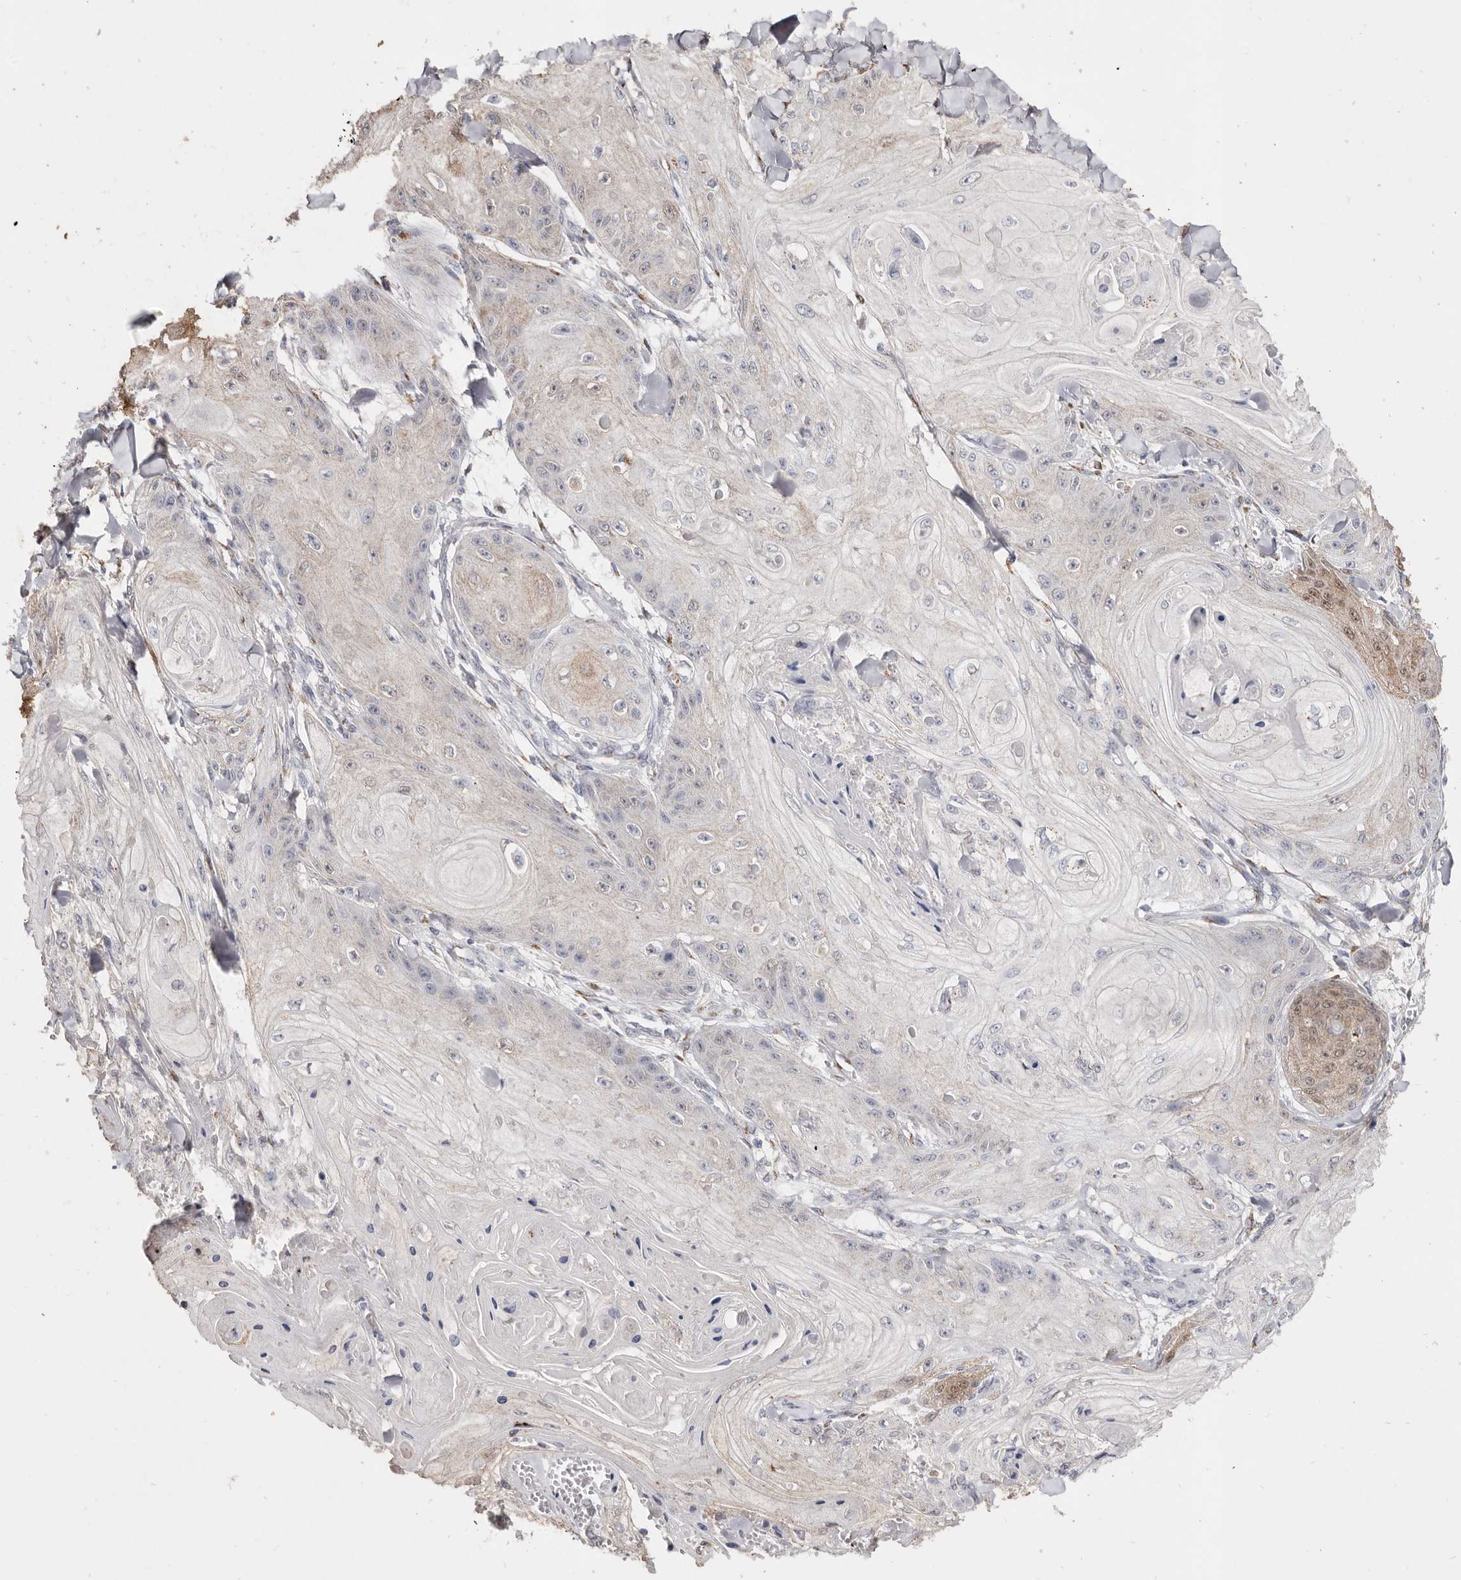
{"staining": {"intensity": "negative", "quantity": "none", "location": "none"}, "tissue": "skin cancer", "cell_type": "Tumor cells", "image_type": "cancer", "snomed": [{"axis": "morphology", "description": "Squamous cell carcinoma, NOS"}, {"axis": "topography", "description": "Skin"}], "caption": "Protein analysis of skin cancer demonstrates no significant expression in tumor cells.", "gene": "LGALS7B", "patient": {"sex": "male", "age": 74}}